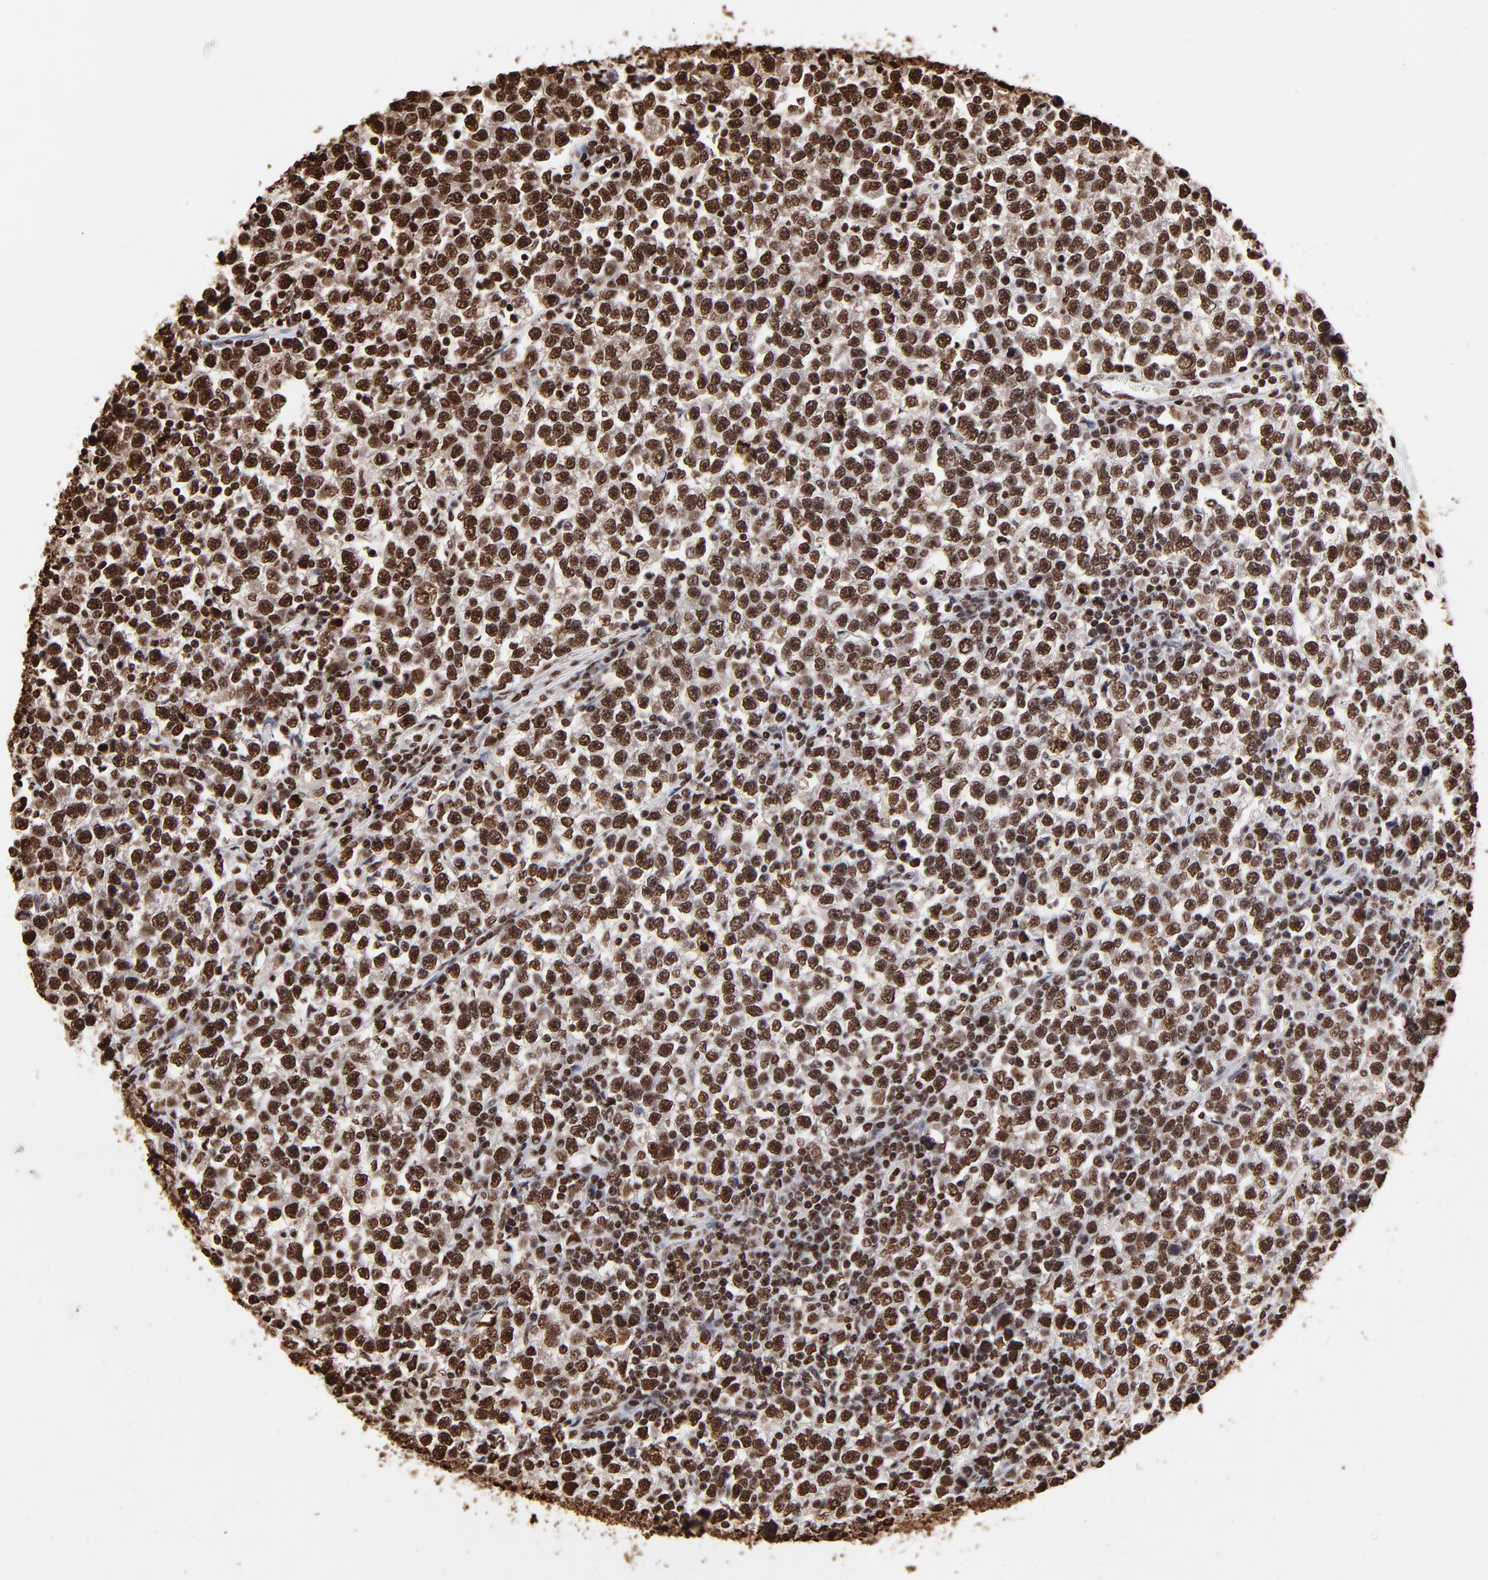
{"staining": {"intensity": "strong", "quantity": ">75%", "location": "nuclear"}, "tissue": "testis cancer", "cell_type": "Tumor cells", "image_type": "cancer", "snomed": [{"axis": "morphology", "description": "Seminoma, NOS"}, {"axis": "topography", "description": "Testis"}], "caption": "An image showing strong nuclear expression in approximately >75% of tumor cells in testis seminoma, as visualized by brown immunohistochemical staining.", "gene": "ZNF544", "patient": {"sex": "male", "age": 43}}